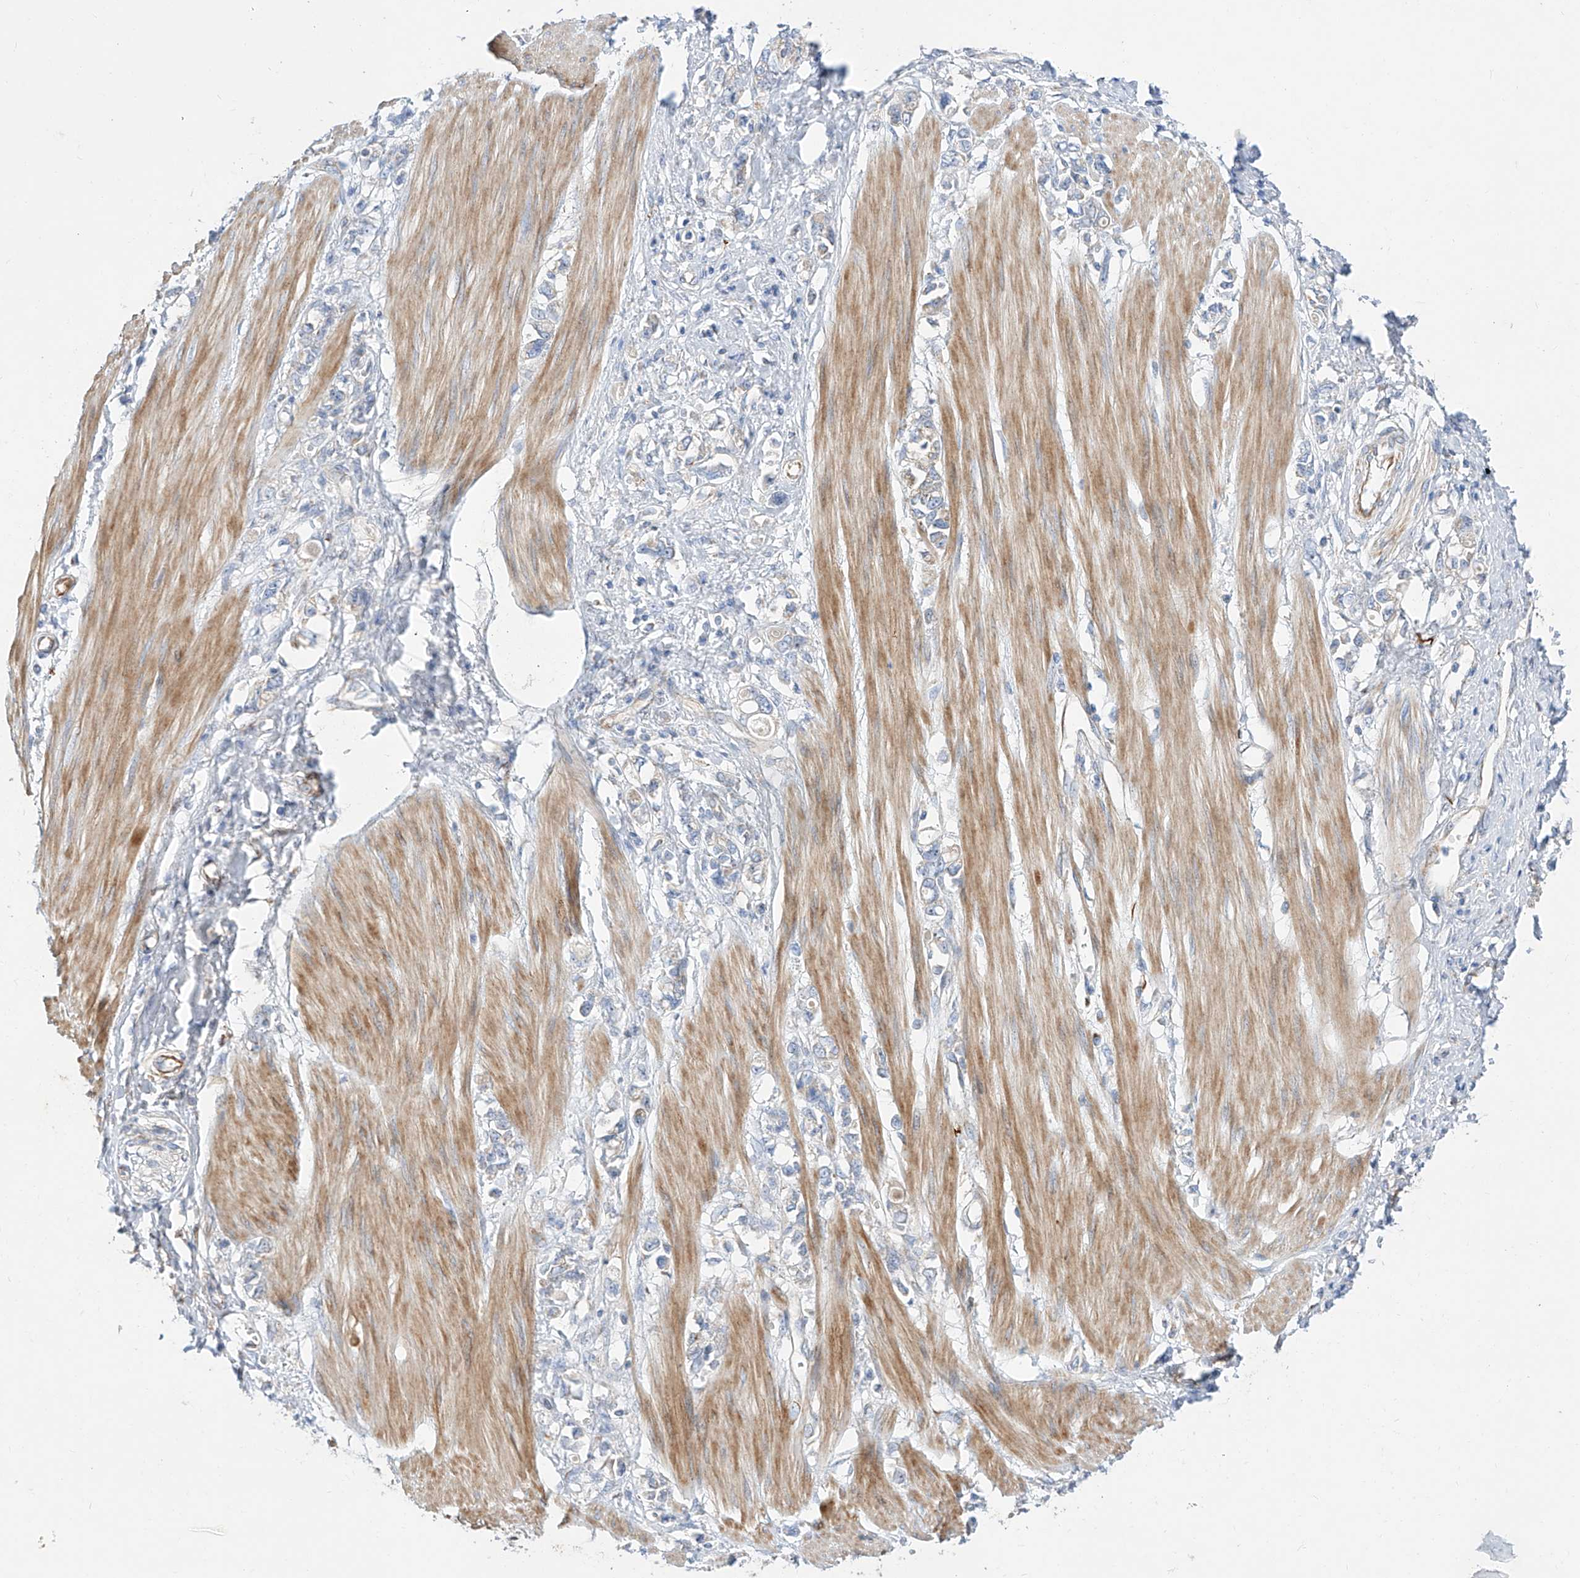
{"staining": {"intensity": "negative", "quantity": "none", "location": "none"}, "tissue": "stomach cancer", "cell_type": "Tumor cells", "image_type": "cancer", "snomed": [{"axis": "morphology", "description": "Adenocarcinoma, NOS"}, {"axis": "topography", "description": "Stomach"}], "caption": "The immunohistochemistry (IHC) histopathology image has no significant staining in tumor cells of stomach adenocarcinoma tissue.", "gene": "CST9", "patient": {"sex": "female", "age": 76}}